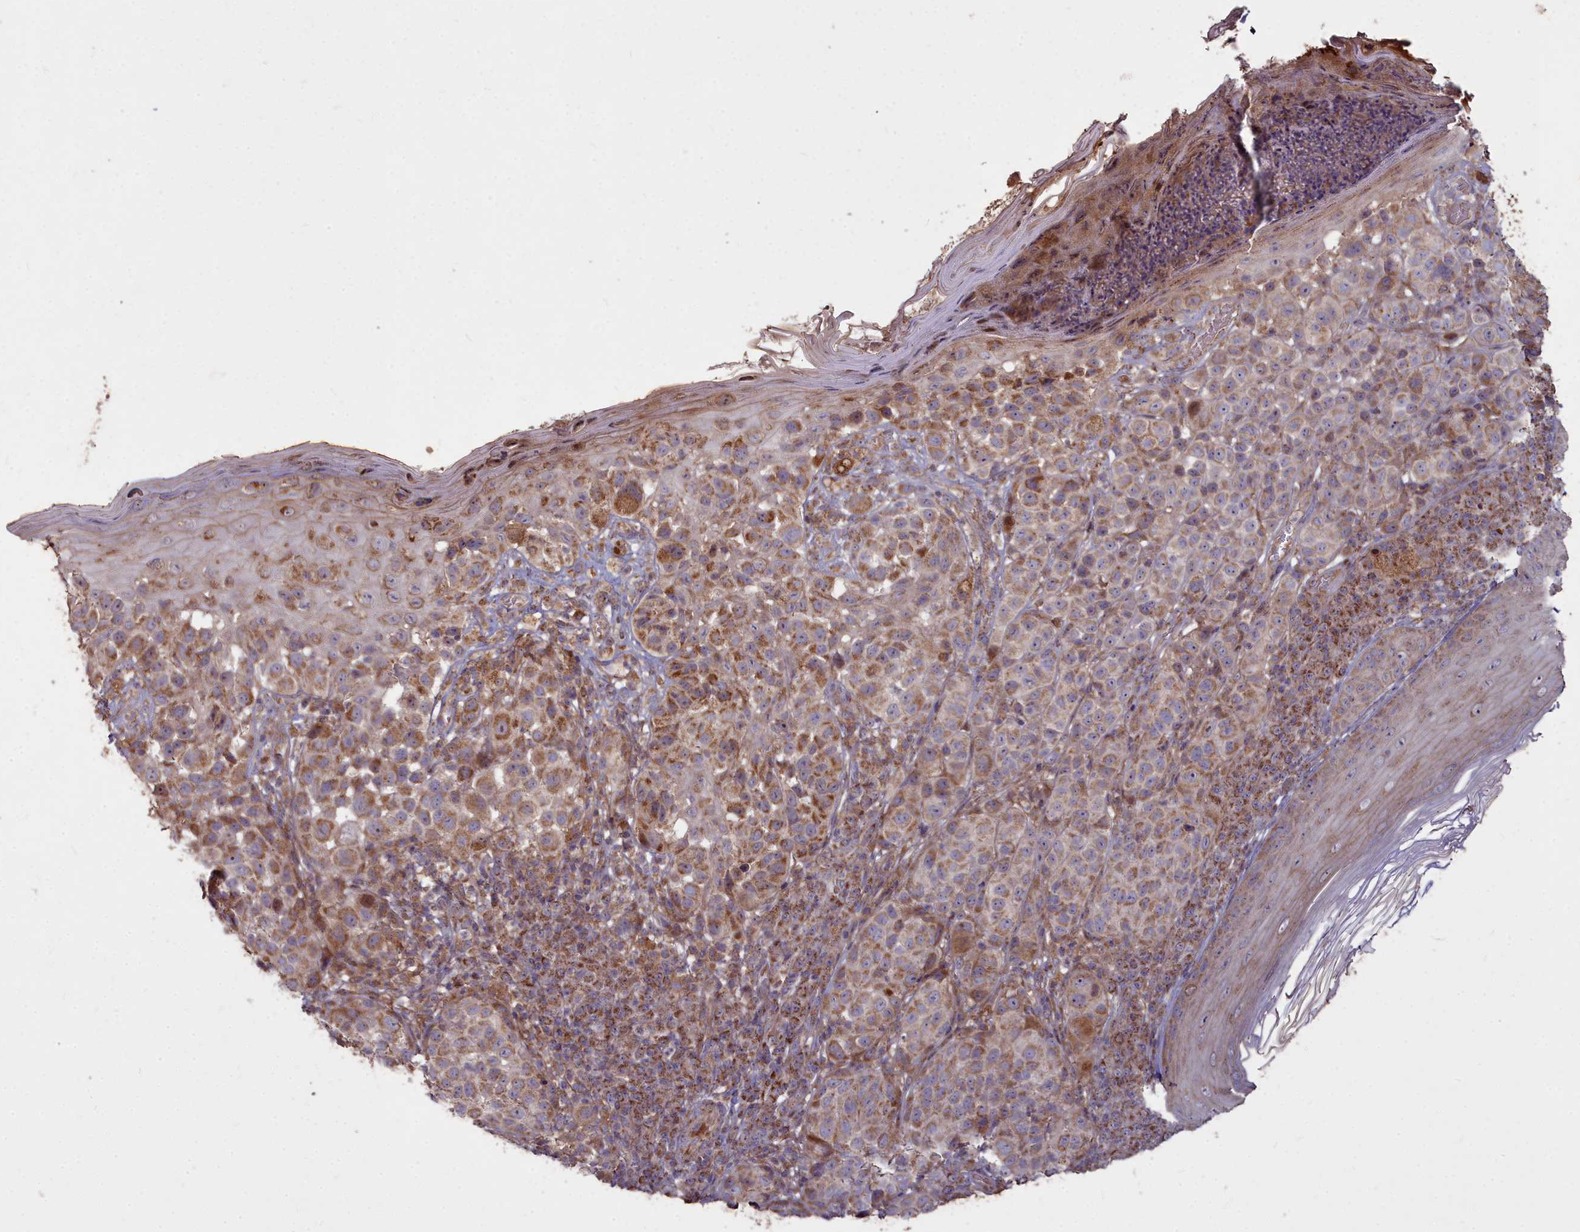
{"staining": {"intensity": "moderate", "quantity": ">75%", "location": "cytoplasmic/membranous"}, "tissue": "melanoma", "cell_type": "Tumor cells", "image_type": "cancer", "snomed": [{"axis": "morphology", "description": "Malignant melanoma, NOS"}, {"axis": "topography", "description": "Skin"}], "caption": "IHC (DAB) staining of human malignant melanoma displays moderate cytoplasmic/membranous protein staining in approximately >75% of tumor cells.", "gene": "COX11", "patient": {"sex": "male", "age": 38}}